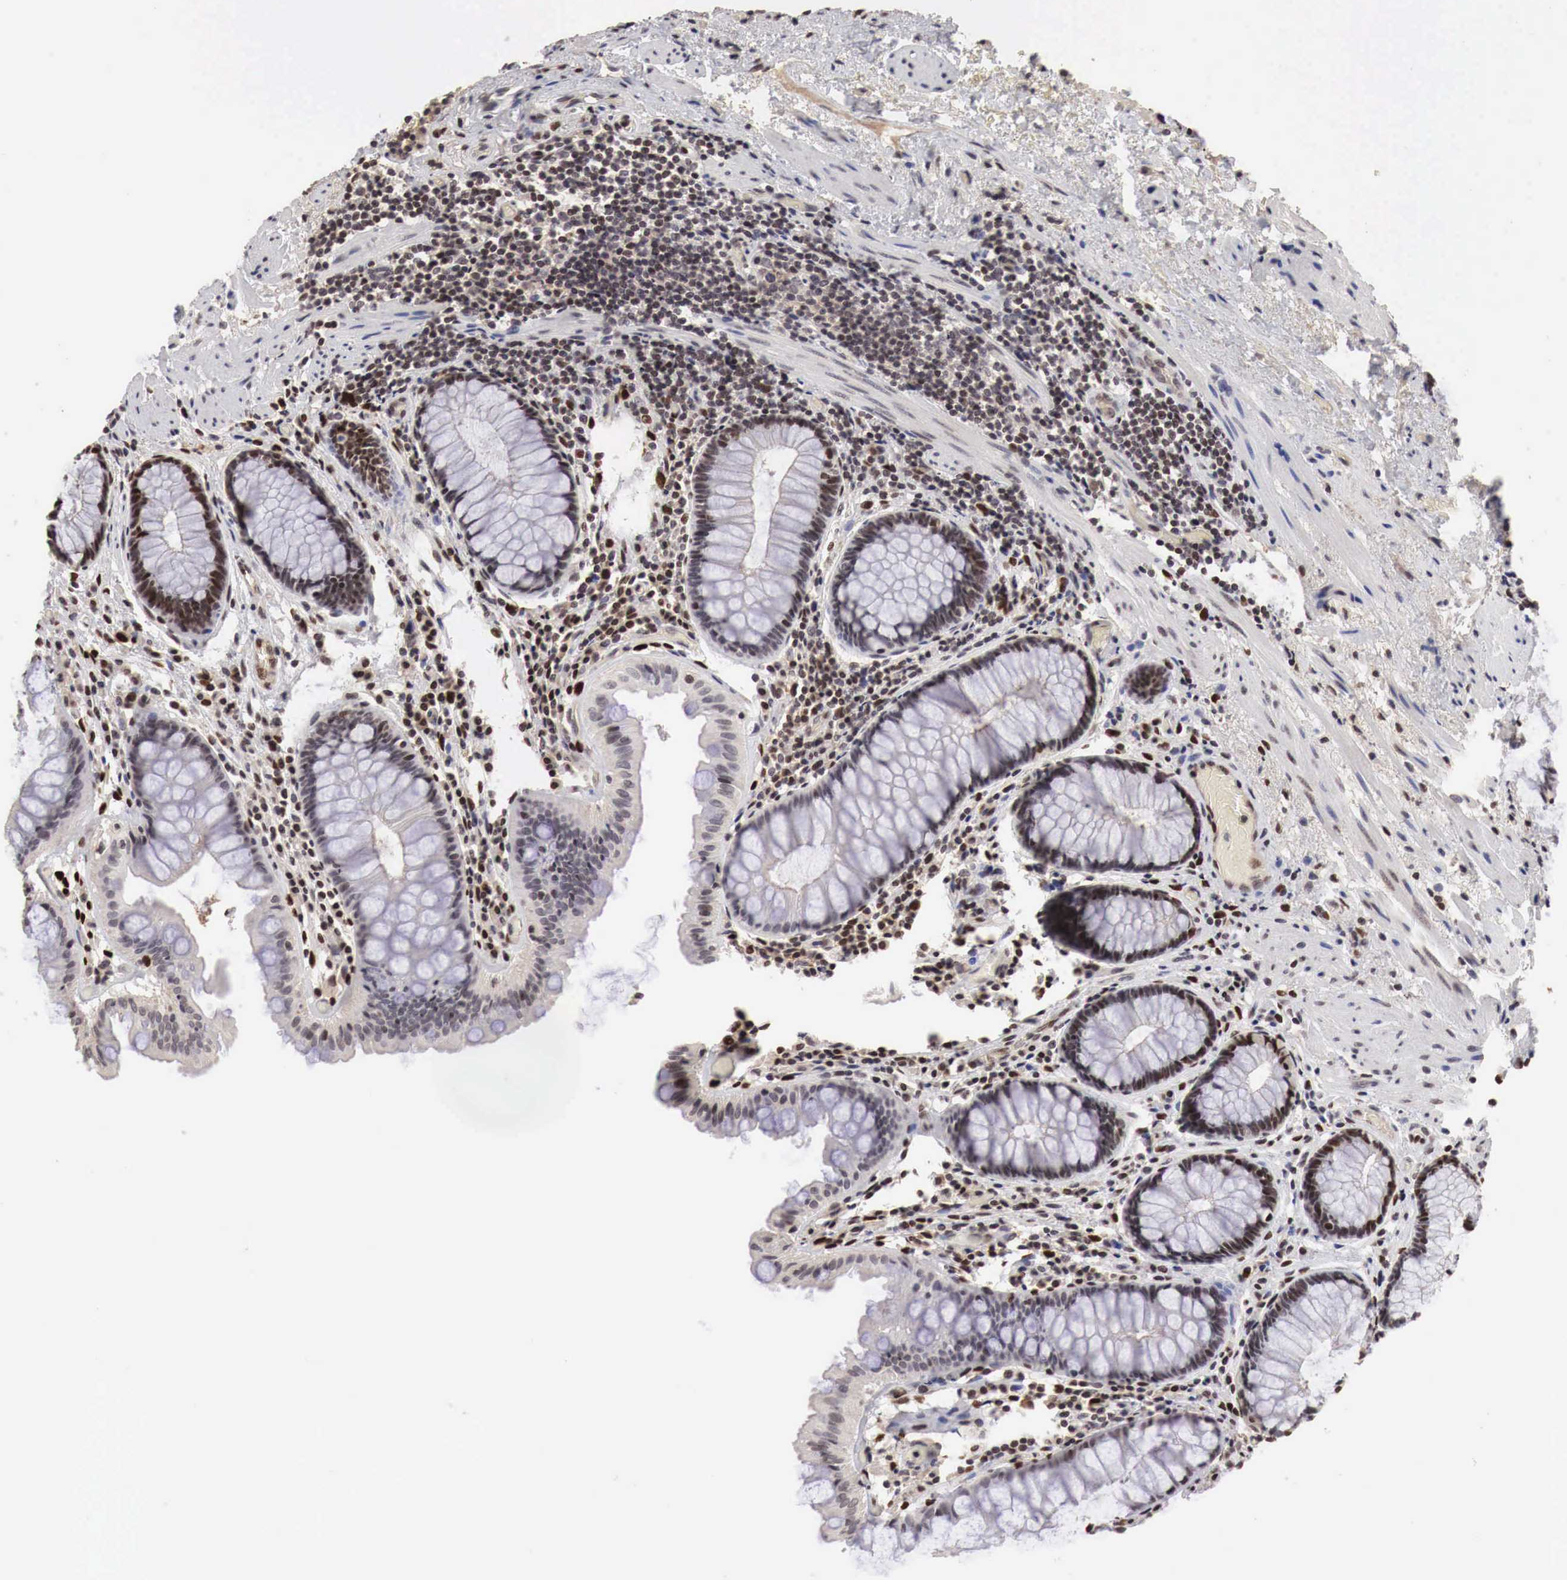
{"staining": {"intensity": "strong", "quantity": "<25%", "location": "nuclear"}, "tissue": "rectum", "cell_type": "Glandular cells", "image_type": "normal", "snomed": [{"axis": "morphology", "description": "Normal tissue, NOS"}, {"axis": "topography", "description": "Rectum"}], "caption": "This image reveals IHC staining of benign human rectum, with medium strong nuclear expression in about <25% of glandular cells.", "gene": "DACH2", "patient": {"sex": "male", "age": 77}}